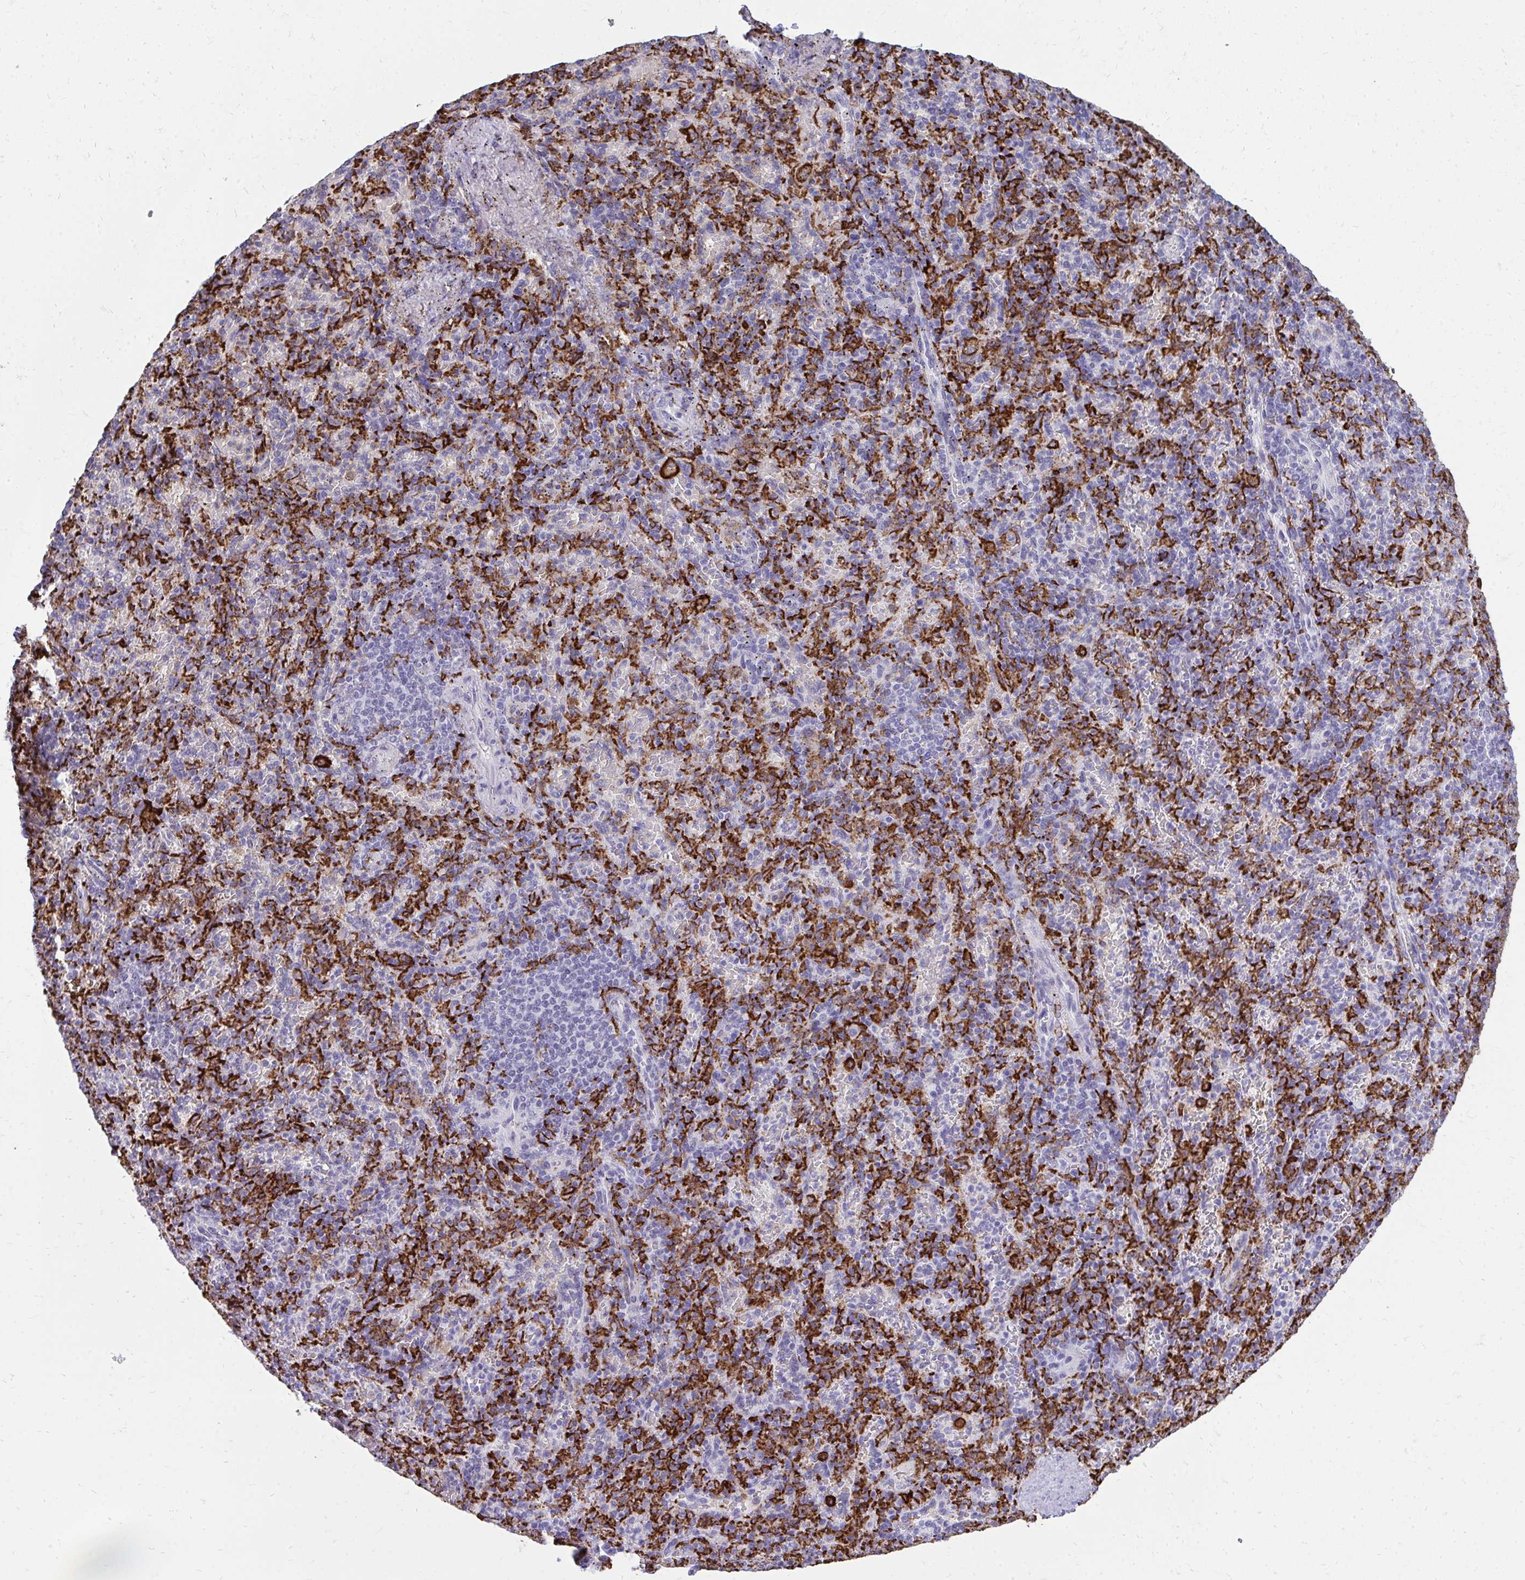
{"staining": {"intensity": "strong", "quantity": "25%-75%", "location": "cytoplasmic/membranous"}, "tissue": "spleen", "cell_type": "Cells in red pulp", "image_type": "normal", "snomed": [{"axis": "morphology", "description": "Normal tissue, NOS"}, {"axis": "topography", "description": "Spleen"}], "caption": "Spleen stained with DAB (3,3'-diaminobenzidine) IHC shows high levels of strong cytoplasmic/membranous staining in approximately 25%-75% of cells in red pulp.", "gene": "CD163", "patient": {"sex": "female", "age": 74}}